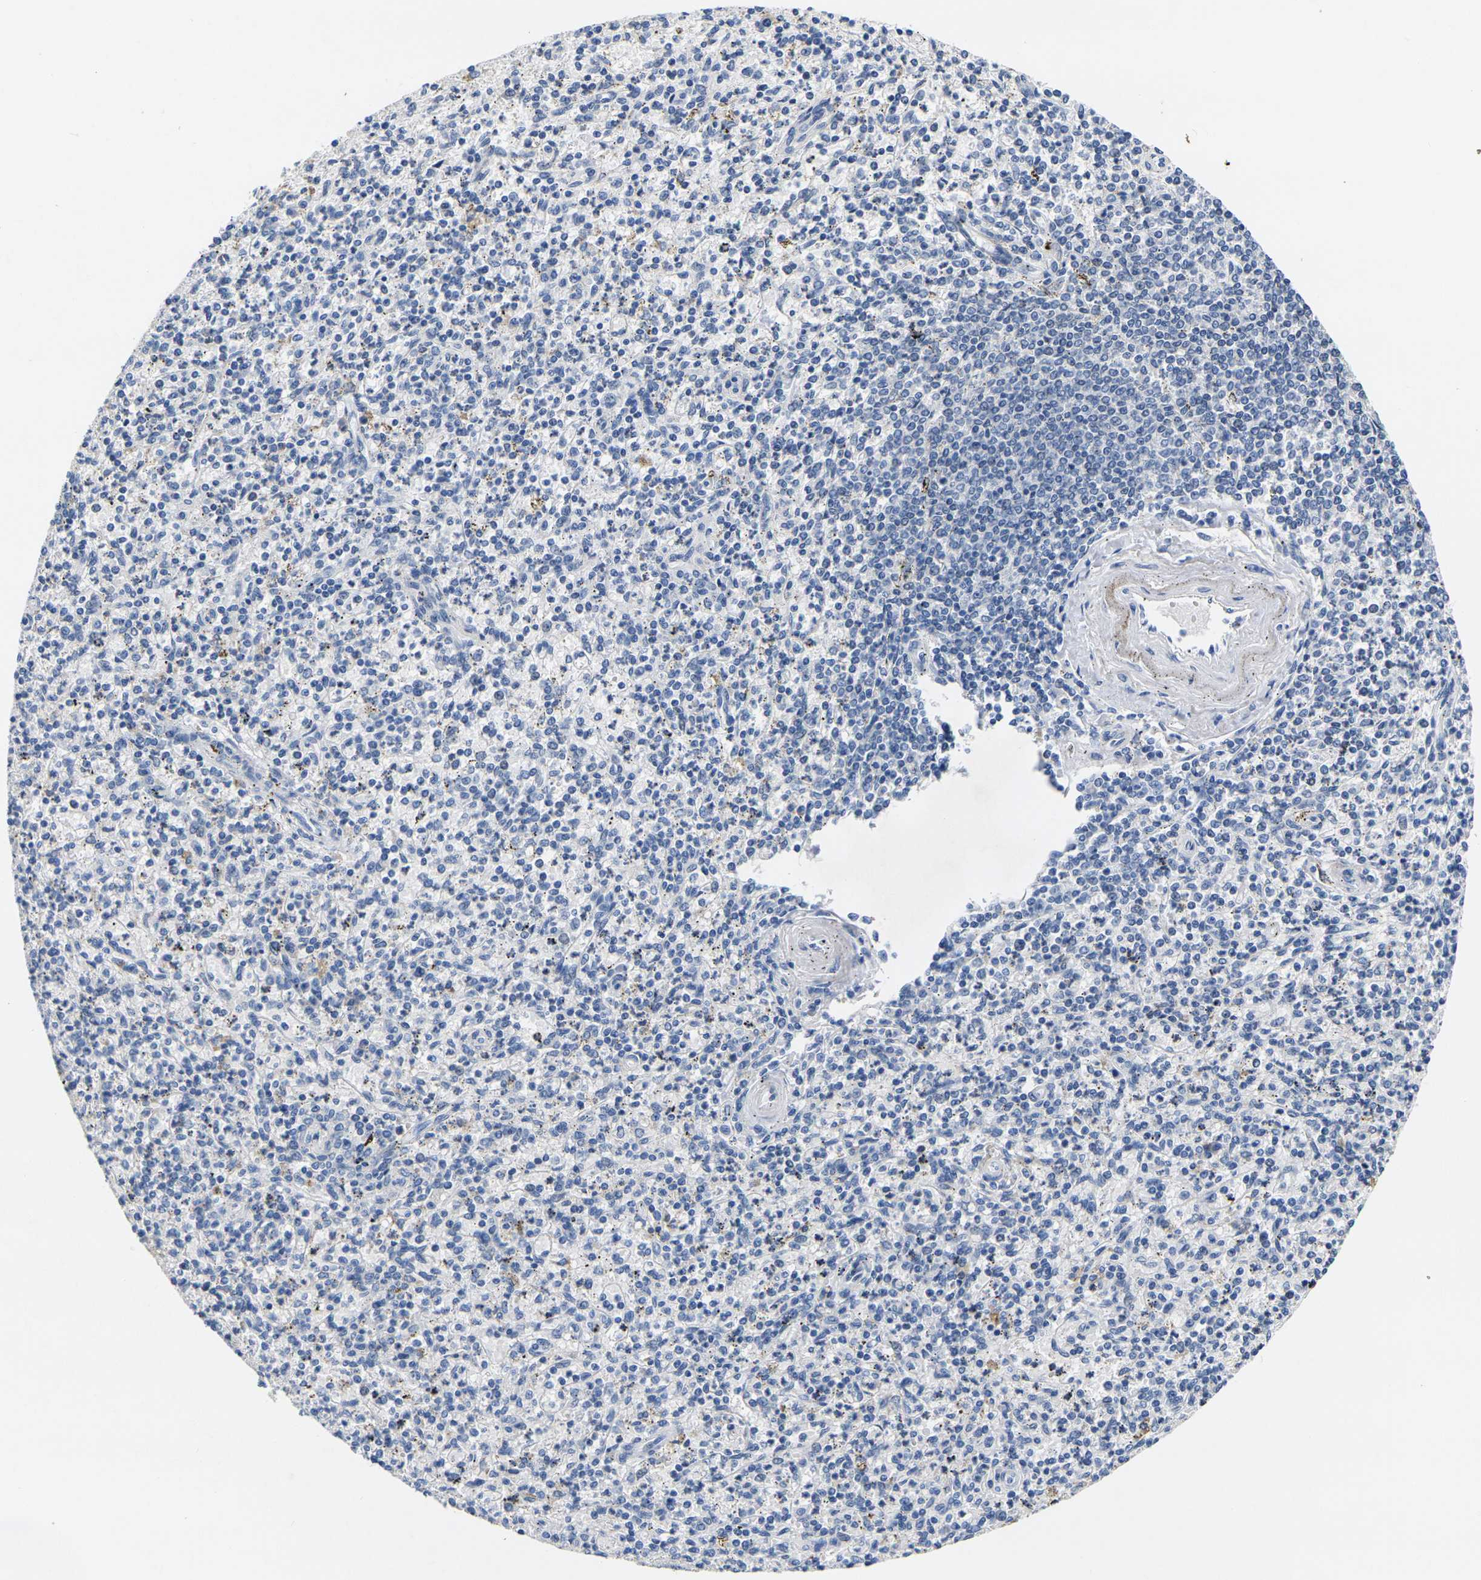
{"staining": {"intensity": "negative", "quantity": "none", "location": "none"}, "tissue": "spleen", "cell_type": "Cells in red pulp", "image_type": "normal", "snomed": [{"axis": "morphology", "description": "Normal tissue, NOS"}, {"axis": "topography", "description": "Spleen"}], "caption": "Cells in red pulp show no significant protein expression in benign spleen. (DAB (3,3'-diaminobenzidine) IHC visualized using brightfield microscopy, high magnification).", "gene": "NOCT", "patient": {"sex": "male", "age": 72}}